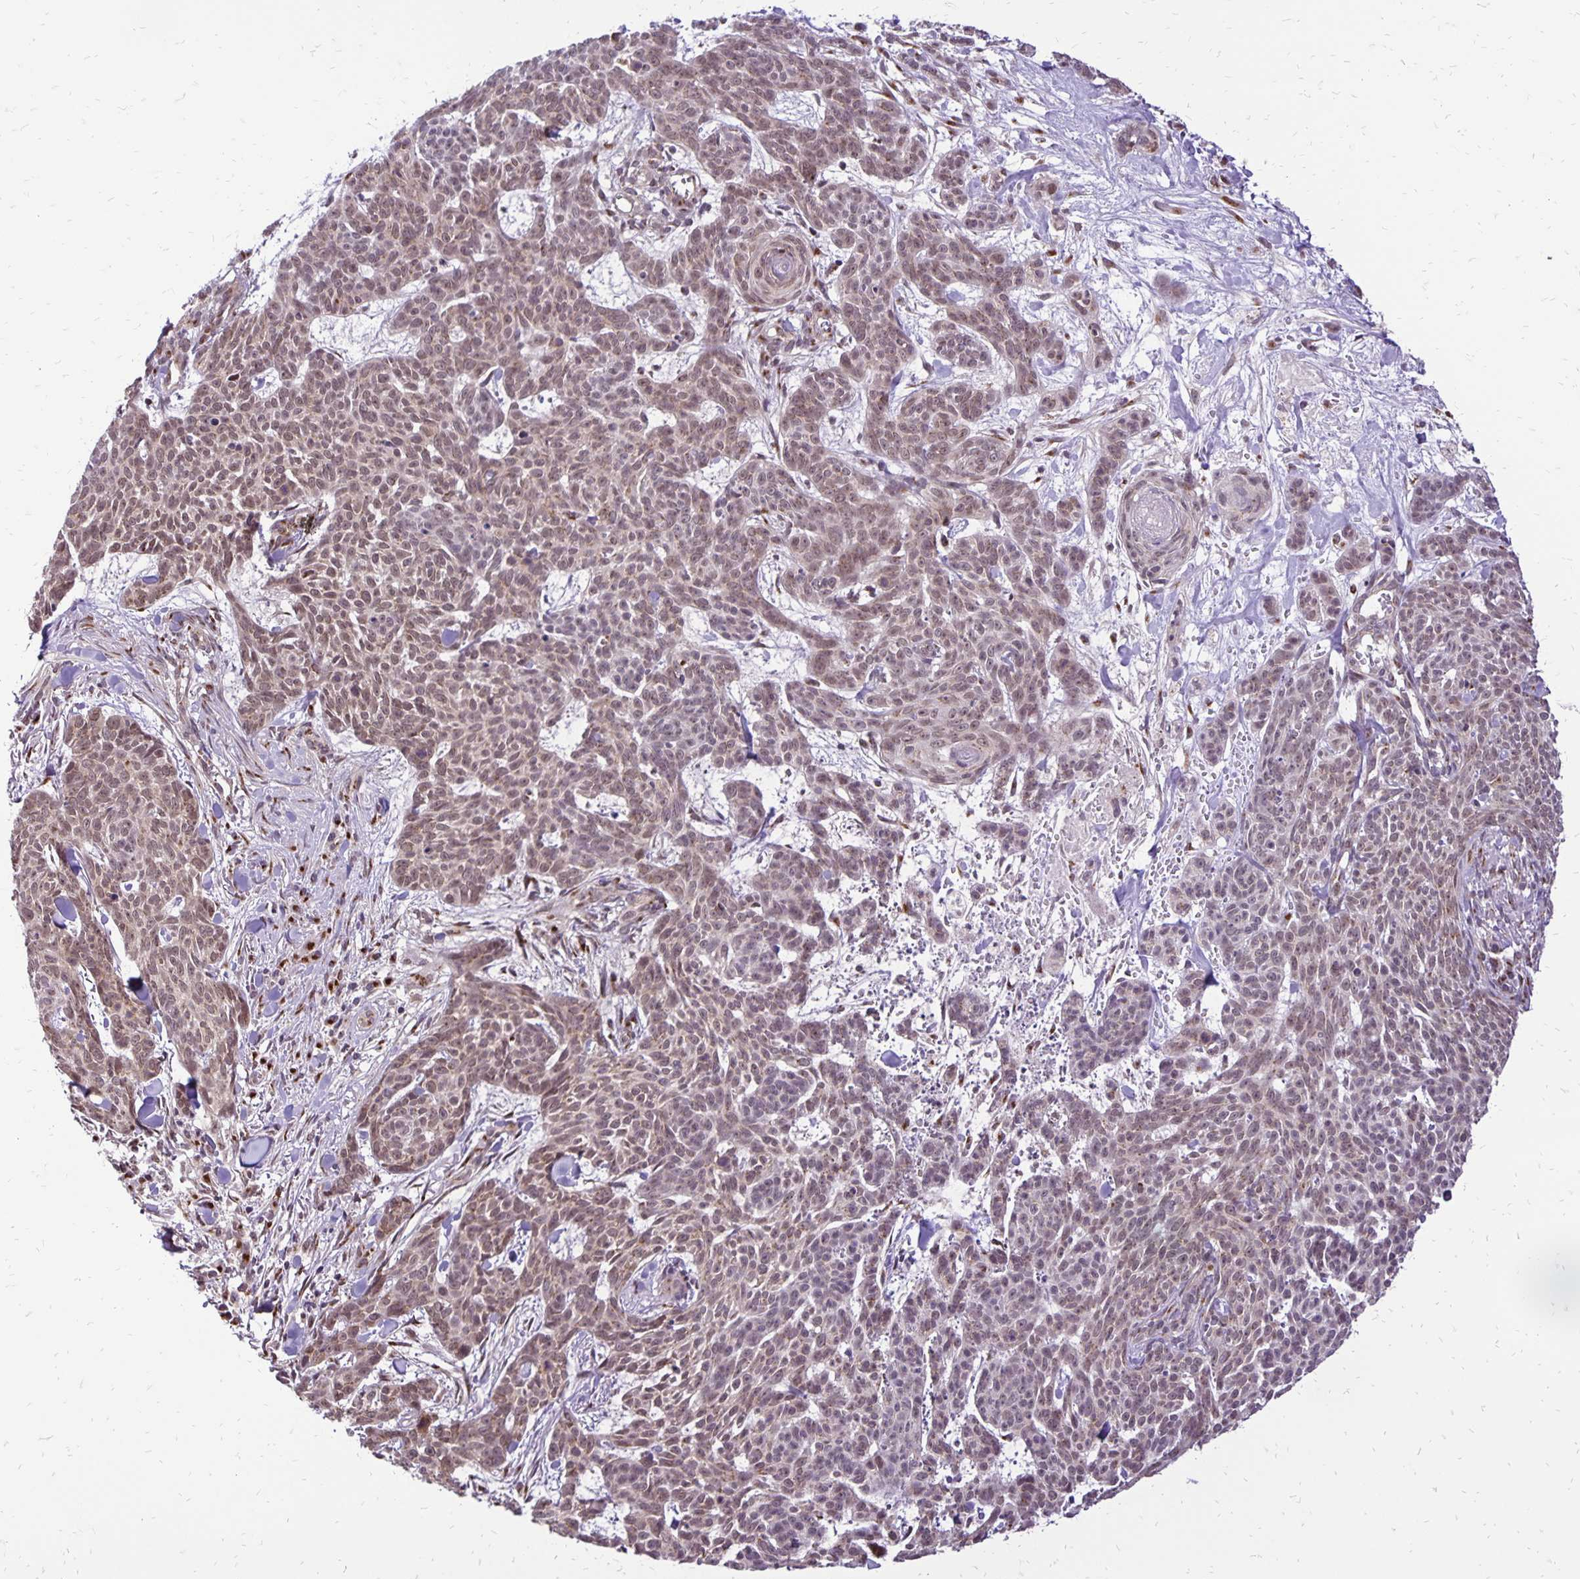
{"staining": {"intensity": "weak", "quantity": ">75%", "location": "cytoplasmic/membranous,nuclear"}, "tissue": "skin cancer", "cell_type": "Tumor cells", "image_type": "cancer", "snomed": [{"axis": "morphology", "description": "Basal cell carcinoma"}, {"axis": "topography", "description": "Skin"}], "caption": "A micrograph of human skin cancer stained for a protein demonstrates weak cytoplasmic/membranous and nuclear brown staining in tumor cells.", "gene": "GOLGA5", "patient": {"sex": "female", "age": 93}}